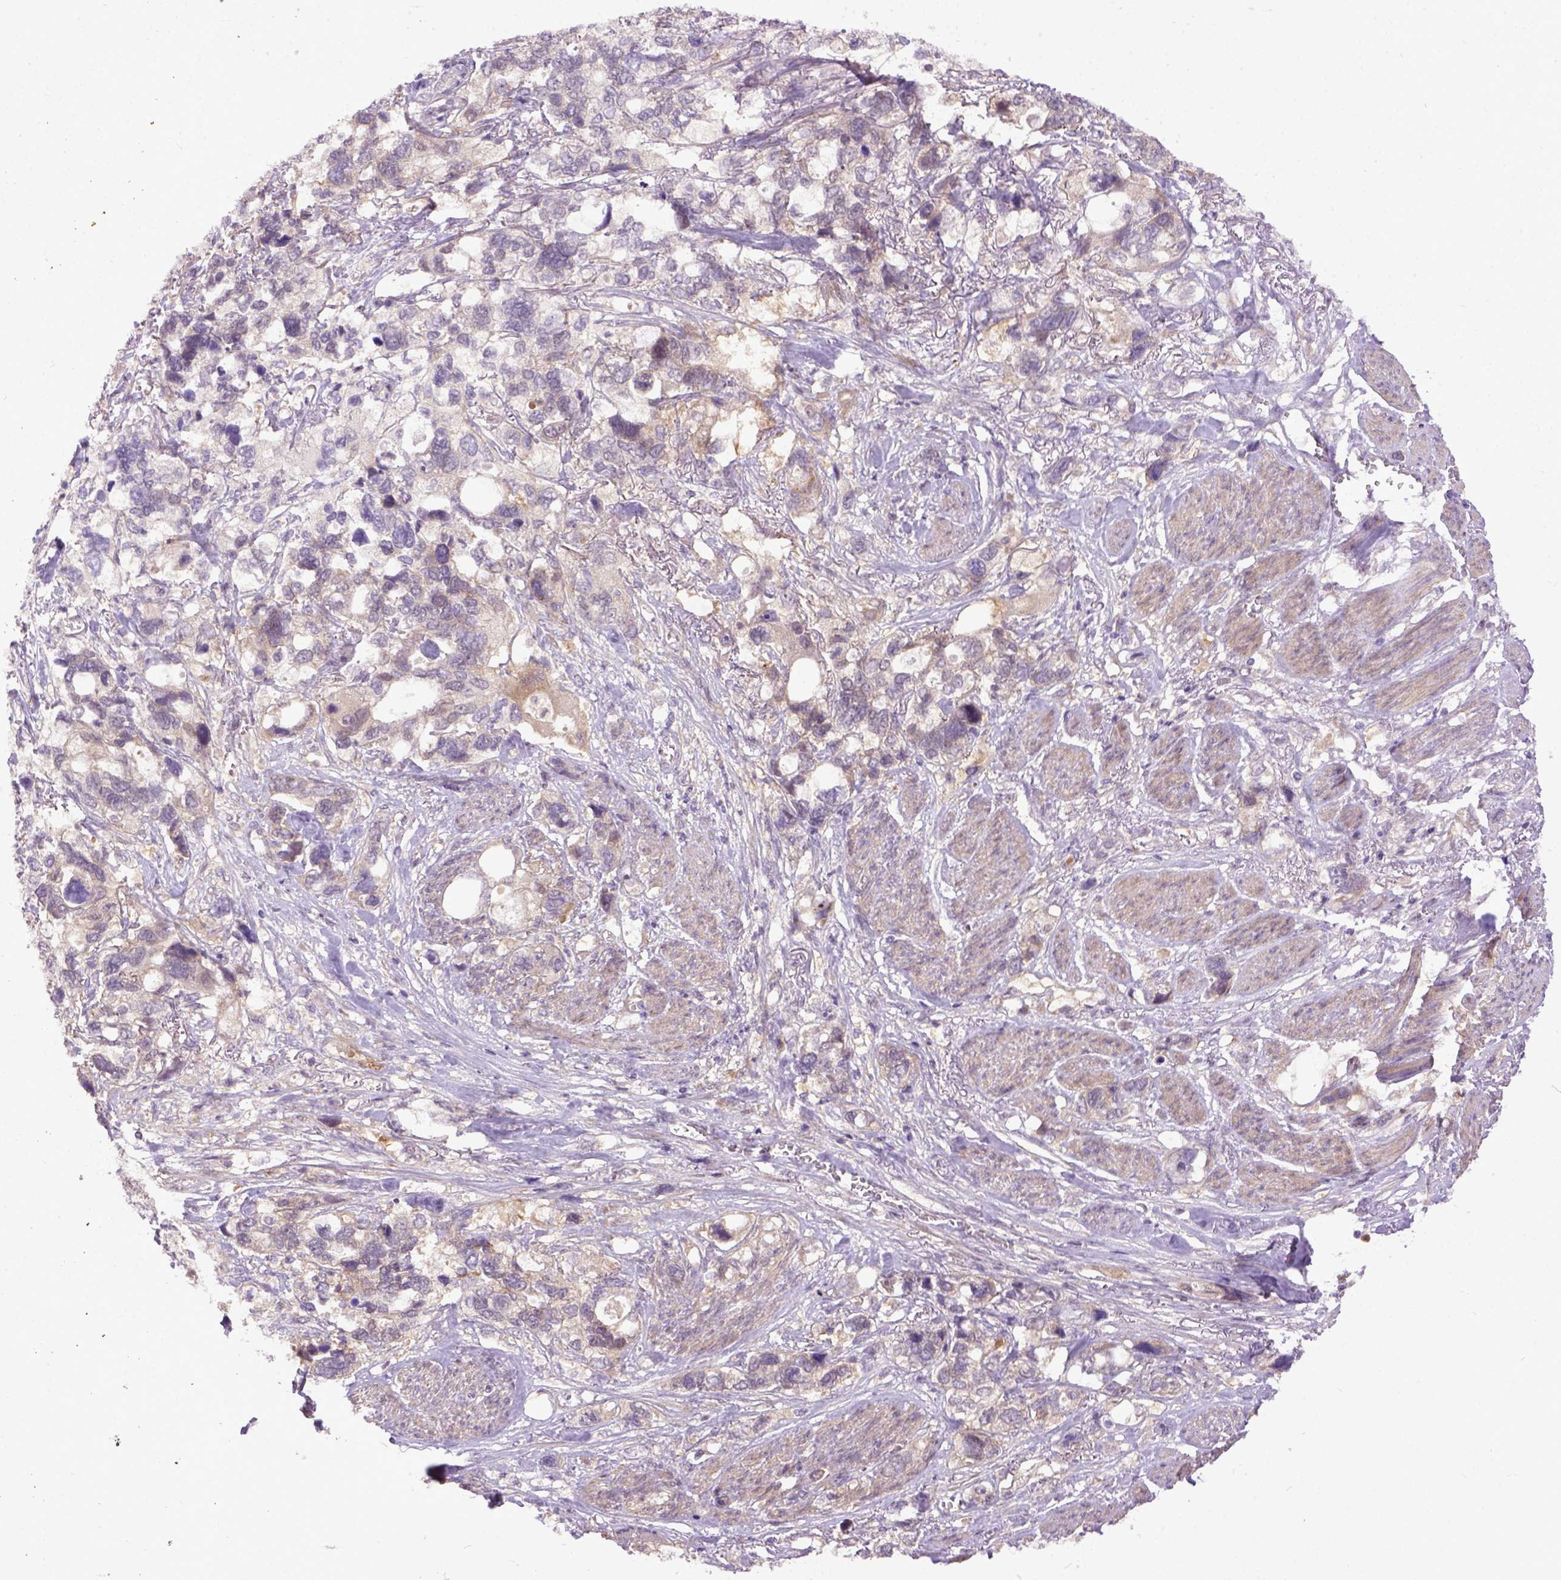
{"staining": {"intensity": "weak", "quantity": ">75%", "location": "cytoplasmic/membranous"}, "tissue": "stomach cancer", "cell_type": "Tumor cells", "image_type": "cancer", "snomed": [{"axis": "morphology", "description": "Adenocarcinoma, NOS"}, {"axis": "topography", "description": "Stomach, upper"}], "caption": "Brown immunohistochemical staining in adenocarcinoma (stomach) exhibits weak cytoplasmic/membranous positivity in about >75% of tumor cells.", "gene": "CPNE1", "patient": {"sex": "female", "age": 81}}